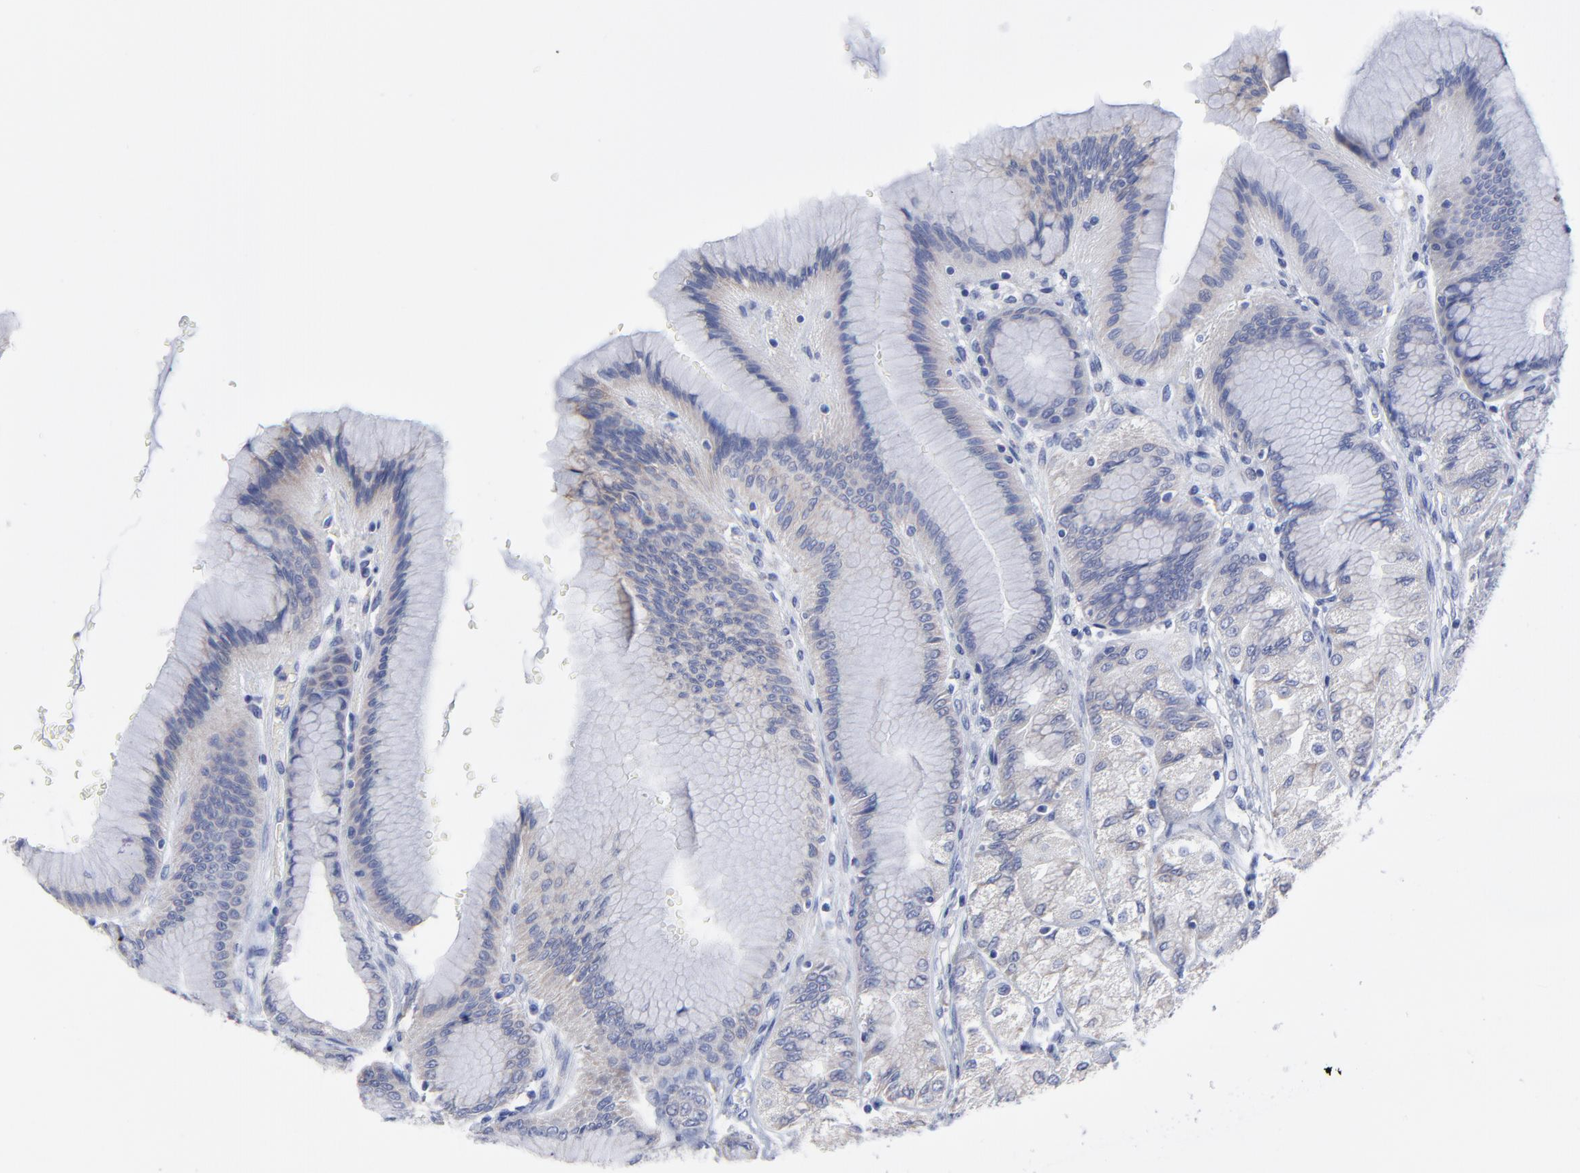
{"staining": {"intensity": "negative", "quantity": "none", "location": "none"}, "tissue": "stomach", "cell_type": "Glandular cells", "image_type": "normal", "snomed": [{"axis": "morphology", "description": "Normal tissue, NOS"}, {"axis": "morphology", "description": "Adenocarcinoma, NOS"}, {"axis": "topography", "description": "Stomach"}, {"axis": "topography", "description": "Stomach, lower"}], "caption": "Immunohistochemical staining of benign human stomach reveals no significant staining in glandular cells.", "gene": "DUSP9", "patient": {"sex": "female", "age": 65}}